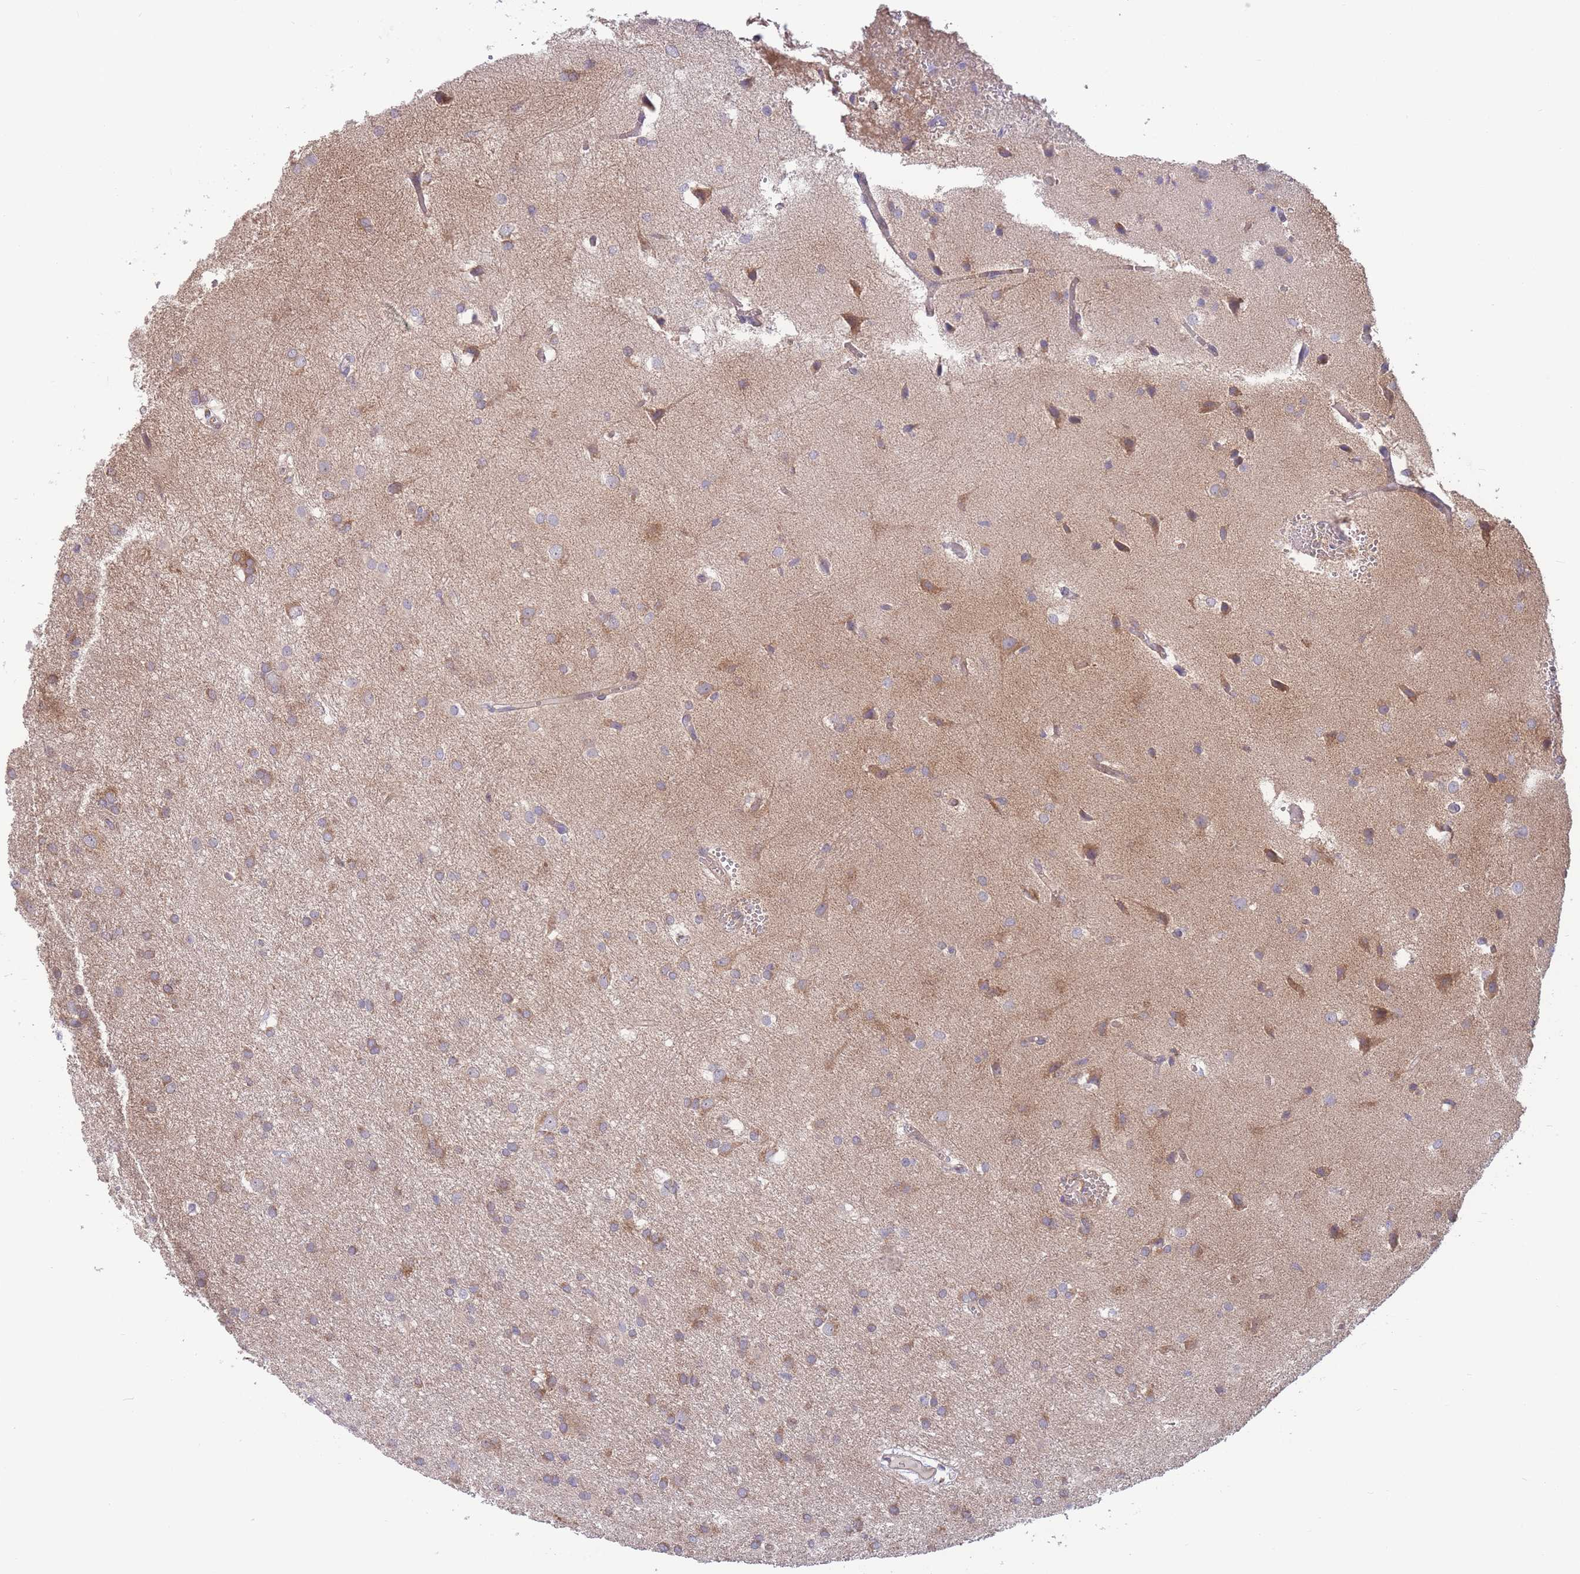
{"staining": {"intensity": "moderate", "quantity": "25%-75%", "location": "cytoplasmic/membranous"}, "tissue": "glioma", "cell_type": "Tumor cells", "image_type": "cancer", "snomed": [{"axis": "morphology", "description": "Glioma, malignant, High grade"}, {"axis": "topography", "description": "Brain"}], "caption": "Immunohistochemistry (IHC) image of malignant high-grade glioma stained for a protein (brown), which reveals medium levels of moderate cytoplasmic/membranous staining in about 25%-75% of tumor cells.", "gene": "ALS2CL", "patient": {"sex": "female", "age": 50}}